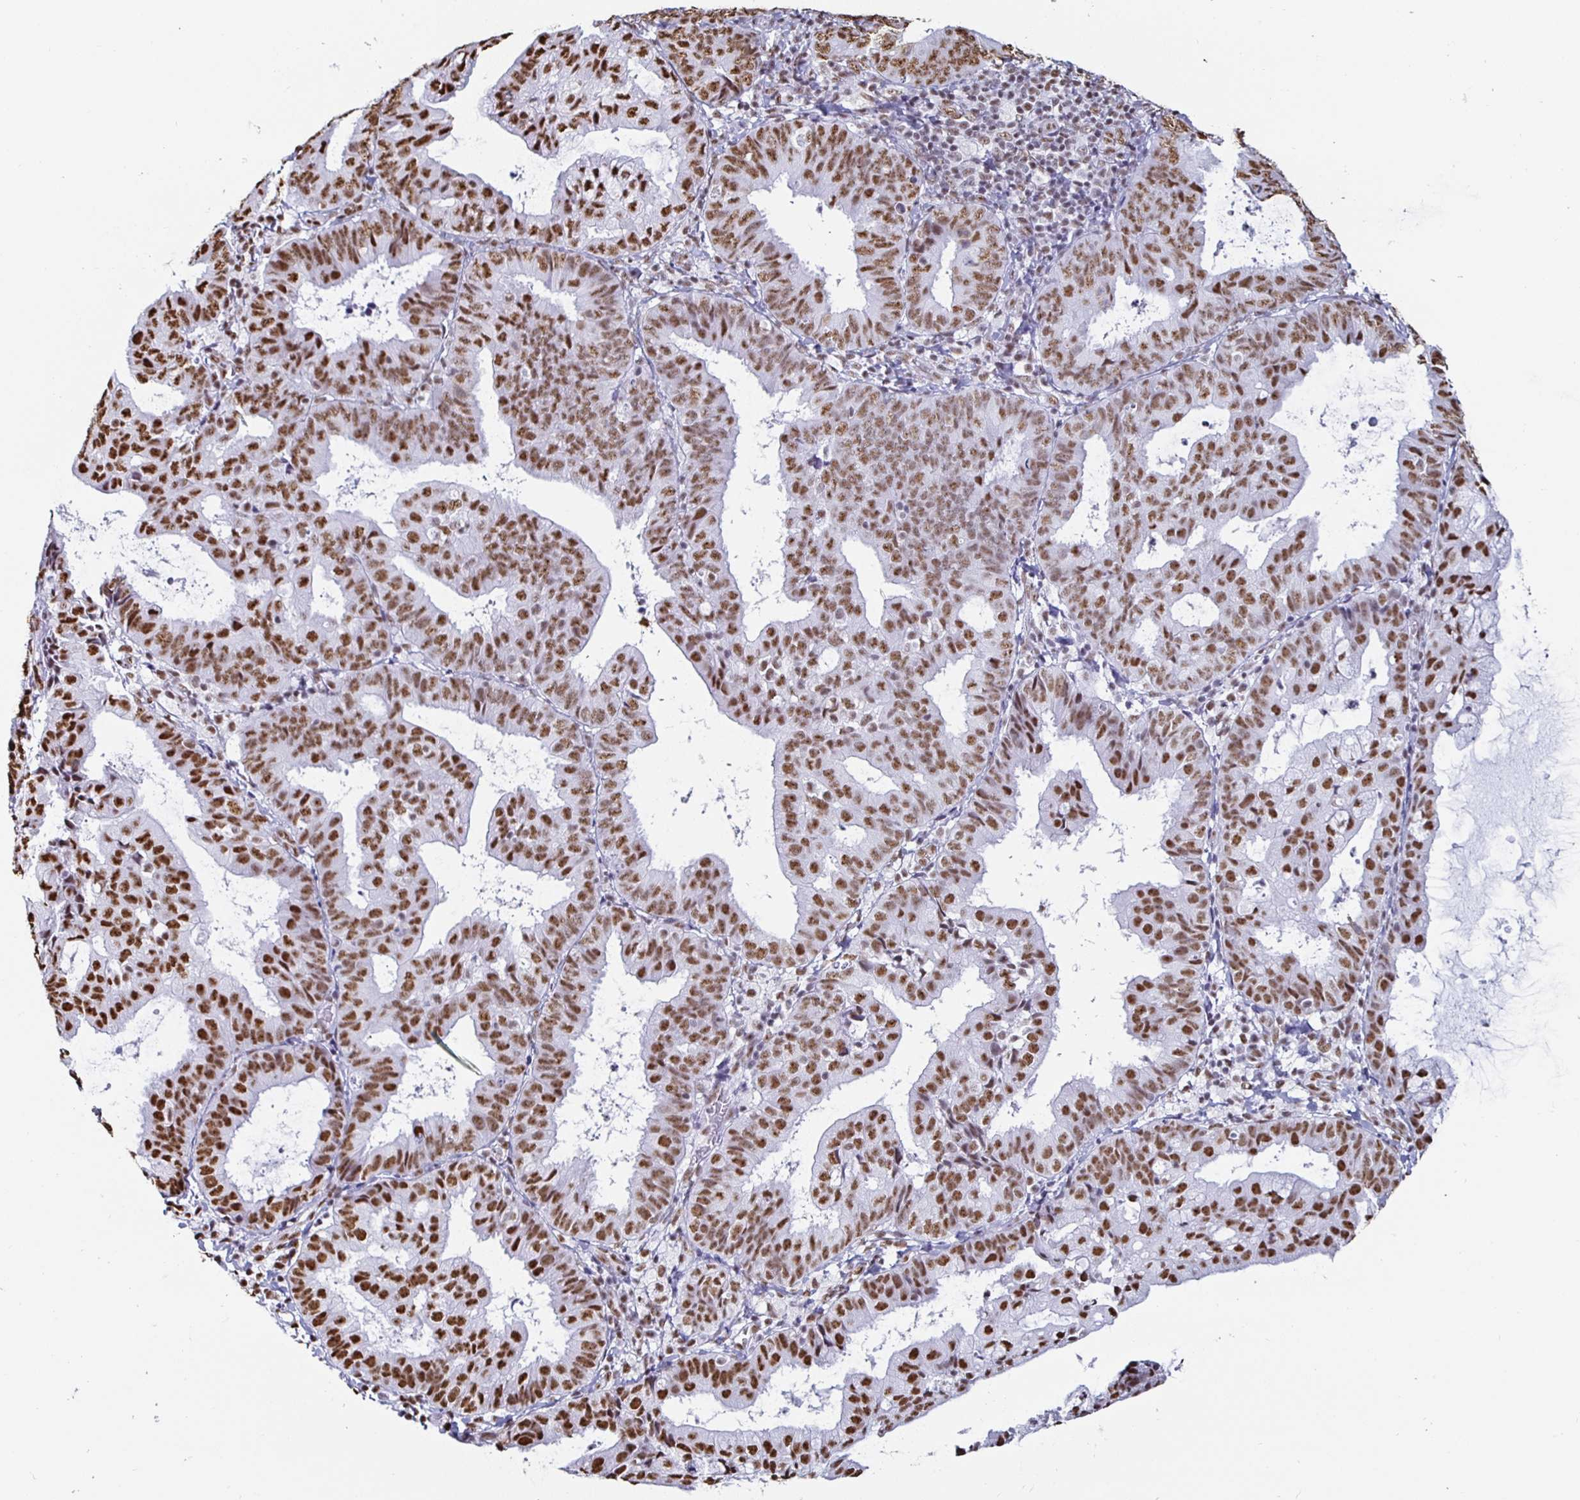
{"staining": {"intensity": "moderate", "quantity": ">75%", "location": "nuclear"}, "tissue": "endometrial cancer", "cell_type": "Tumor cells", "image_type": "cancer", "snomed": [{"axis": "morphology", "description": "Adenocarcinoma, NOS"}, {"axis": "topography", "description": "Endometrium"}], "caption": "Moderate nuclear protein positivity is present in about >75% of tumor cells in adenocarcinoma (endometrial).", "gene": "DDX39B", "patient": {"sex": "female", "age": 80}}